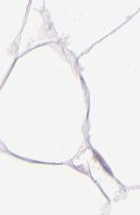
{"staining": {"intensity": "negative", "quantity": "none", "location": "none"}, "tissue": "adipose tissue", "cell_type": "Adipocytes", "image_type": "normal", "snomed": [{"axis": "morphology", "description": "Normal tissue, NOS"}, {"axis": "morphology", "description": "Duct carcinoma"}, {"axis": "topography", "description": "Breast"}, {"axis": "topography", "description": "Adipose tissue"}], "caption": "High magnification brightfield microscopy of benign adipose tissue stained with DAB (3,3'-diaminobenzidine) (brown) and counterstained with hematoxylin (blue): adipocytes show no significant staining. (Stains: DAB (3,3'-diaminobenzidine) IHC with hematoxylin counter stain, Microscopy: brightfield microscopy at high magnification).", "gene": "CBS", "patient": {"sex": "female", "age": 37}}